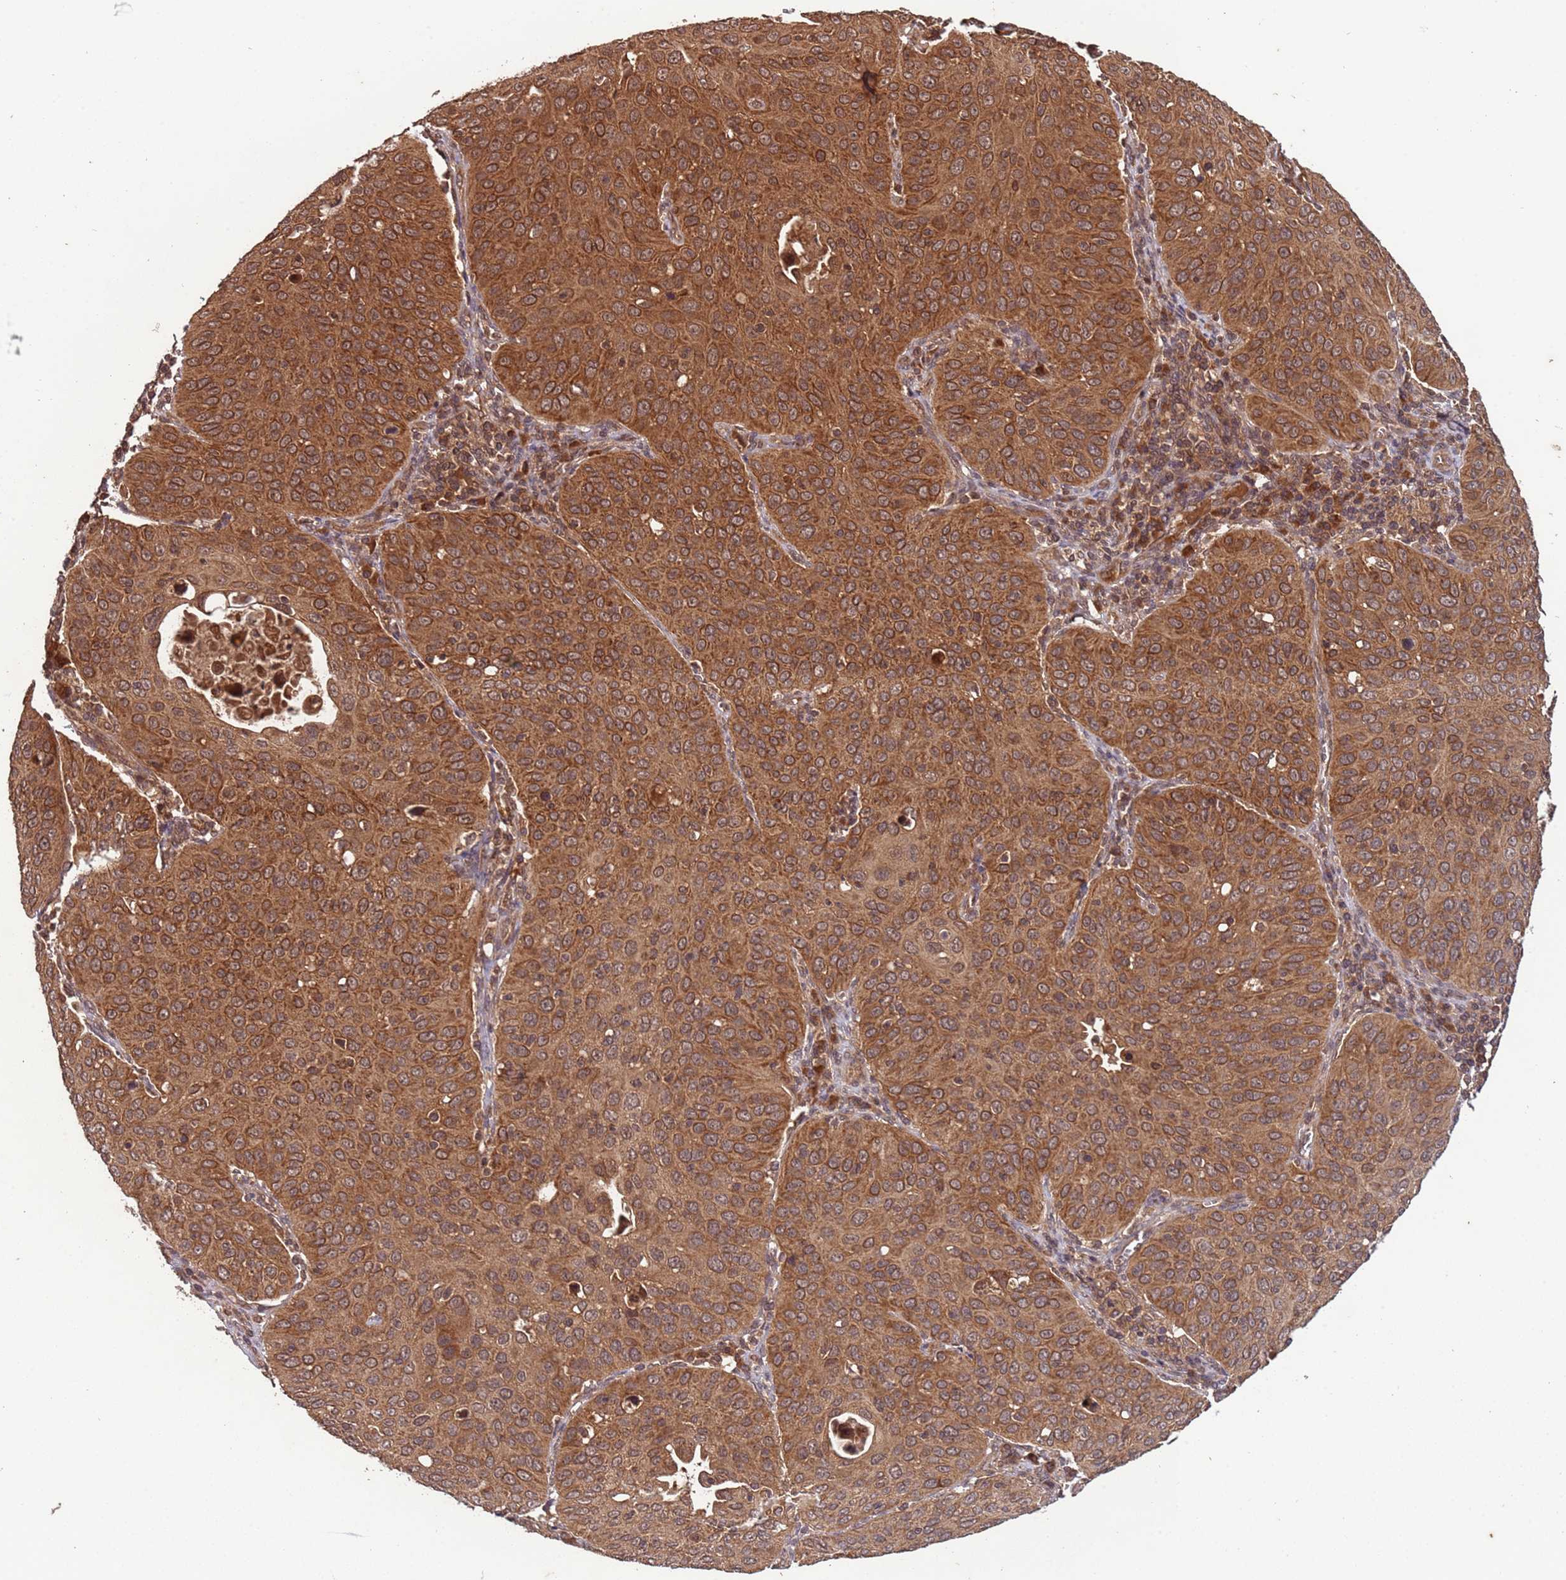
{"staining": {"intensity": "moderate", "quantity": ">75%", "location": "cytoplasmic/membranous"}, "tissue": "cervical cancer", "cell_type": "Tumor cells", "image_type": "cancer", "snomed": [{"axis": "morphology", "description": "Squamous cell carcinoma, NOS"}, {"axis": "topography", "description": "Cervix"}], "caption": "Immunohistochemical staining of cervical squamous cell carcinoma exhibits moderate cytoplasmic/membranous protein expression in approximately >75% of tumor cells.", "gene": "ERI1", "patient": {"sex": "female", "age": 36}}